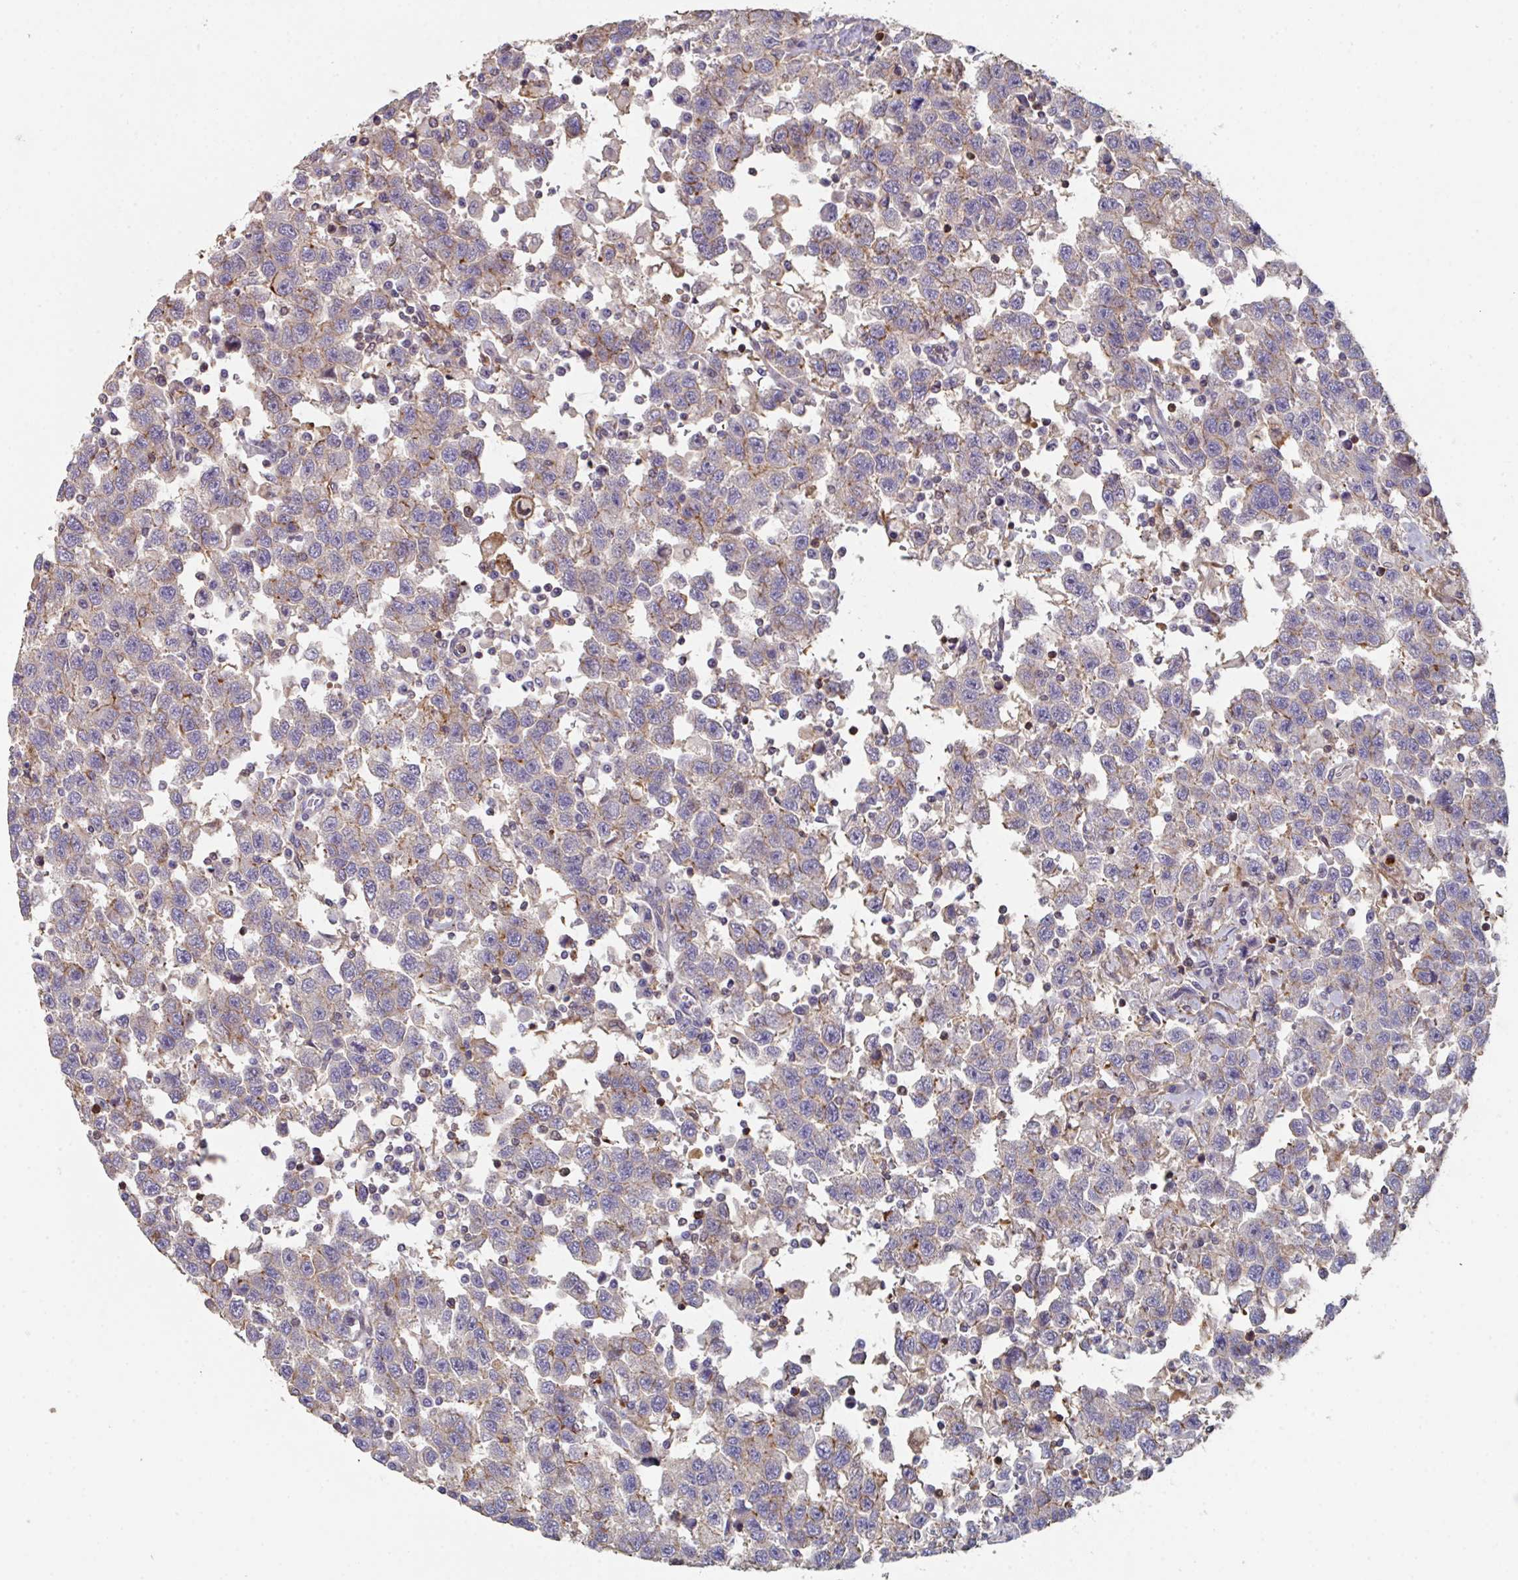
{"staining": {"intensity": "weak", "quantity": "<25%", "location": "cytoplasmic/membranous"}, "tissue": "testis cancer", "cell_type": "Tumor cells", "image_type": "cancer", "snomed": [{"axis": "morphology", "description": "Seminoma, NOS"}, {"axis": "topography", "description": "Testis"}], "caption": "DAB (3,3'-diaminobenzidine) immunohistochemical staining of seminoma (testis) shows no significant staining in tumor cells.", "gene": "FZD2", "patient": {"sex": "male", "age": 41}}